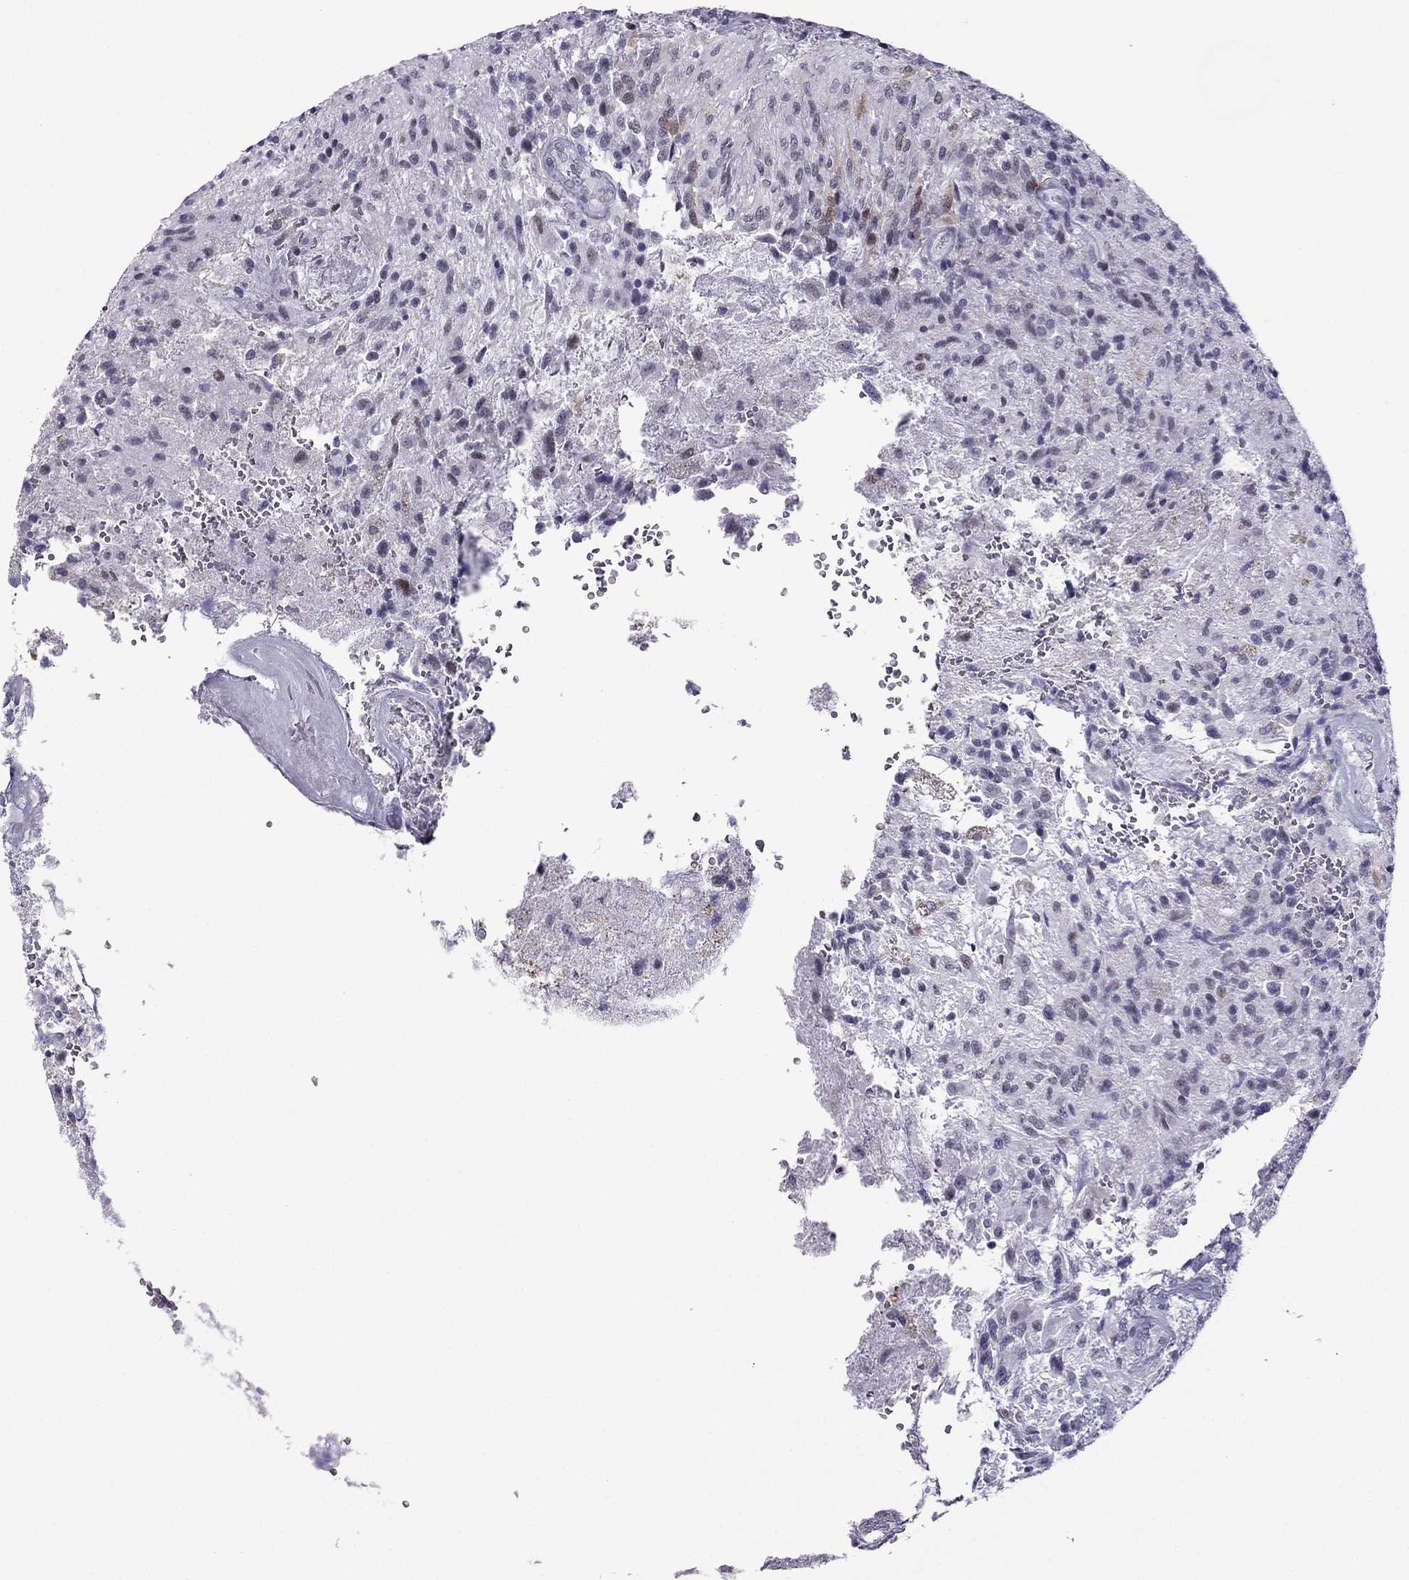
{"staining": {"intensity": "negative", "quantity": "none", "location": "none"}, "tissue": "glioma", "cell_type": "Tumor cells", "image_type": "cancer", "snomed": [{"axis": "morphology", "description": "Glioma, malignant, High grade"}, {"axis": "topography", "description": "Brain"}], "caption": "Tumor cells show no significant protein positivity in malignant glioma (high-grade). (DAB IHC, high magnification).", "gene": "MYLK3", "patient": {"sex": "male", "age": 56}}